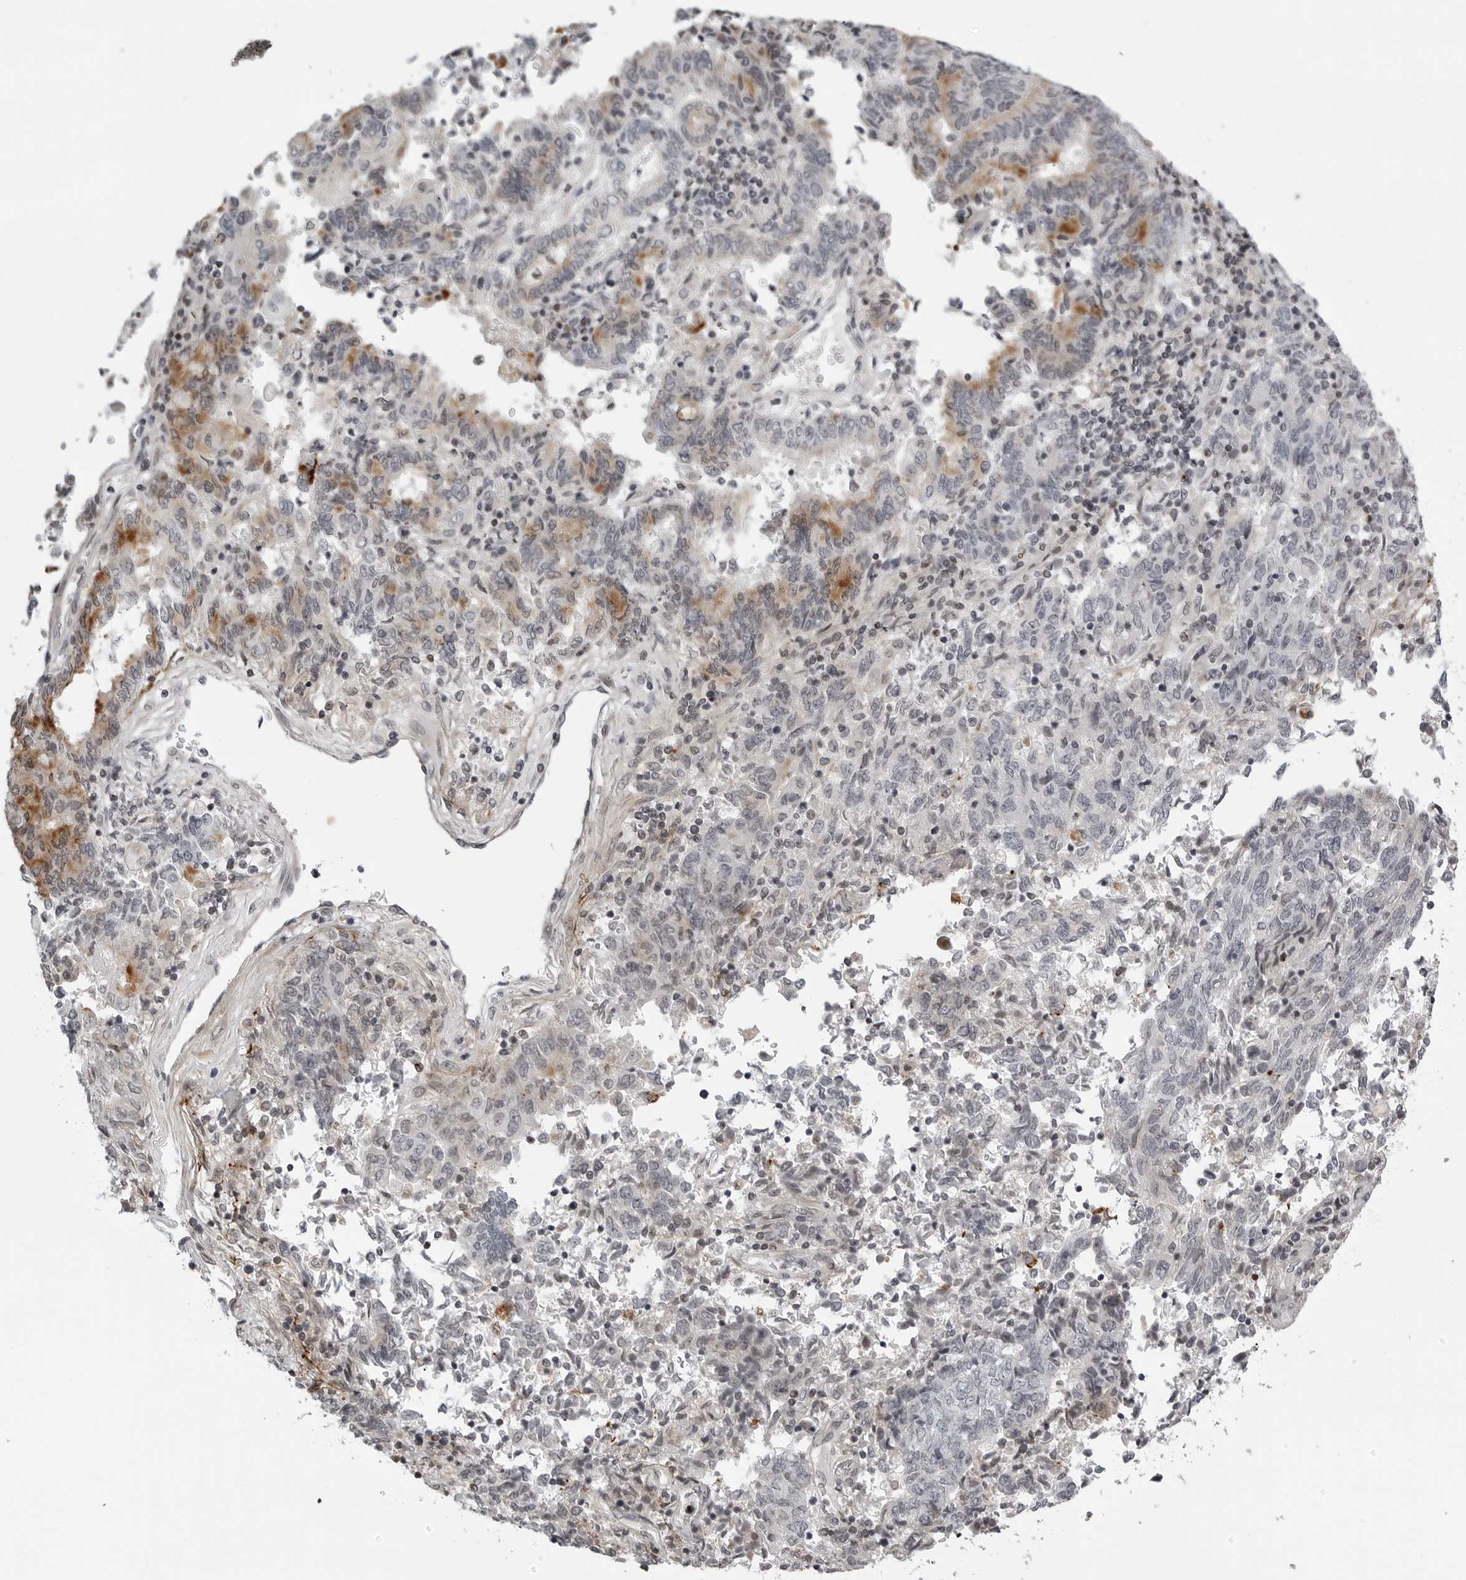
{"staining": {"intensity": "moderate", "quantity": "<25%", "location": "cytoplasmic/membranous"}, "tissue": "endometrial cancer", "cell_type": "Tumor cells", "image_type": "cancer", "snomed": [{"axis": "morphology", "description": "Adenocarcinoma, NOS"}, {"axis": "topography", "description": "Endometrium"}], "caption": "Brown immunohistochemical staining in adenocarcinoma (endometrial) shows moderate cytoplasmic/membranous positivity in approximately <25% of tumor cells.", "gene": "CXCR5", "patient": {"sex": "female", "age": 80}}